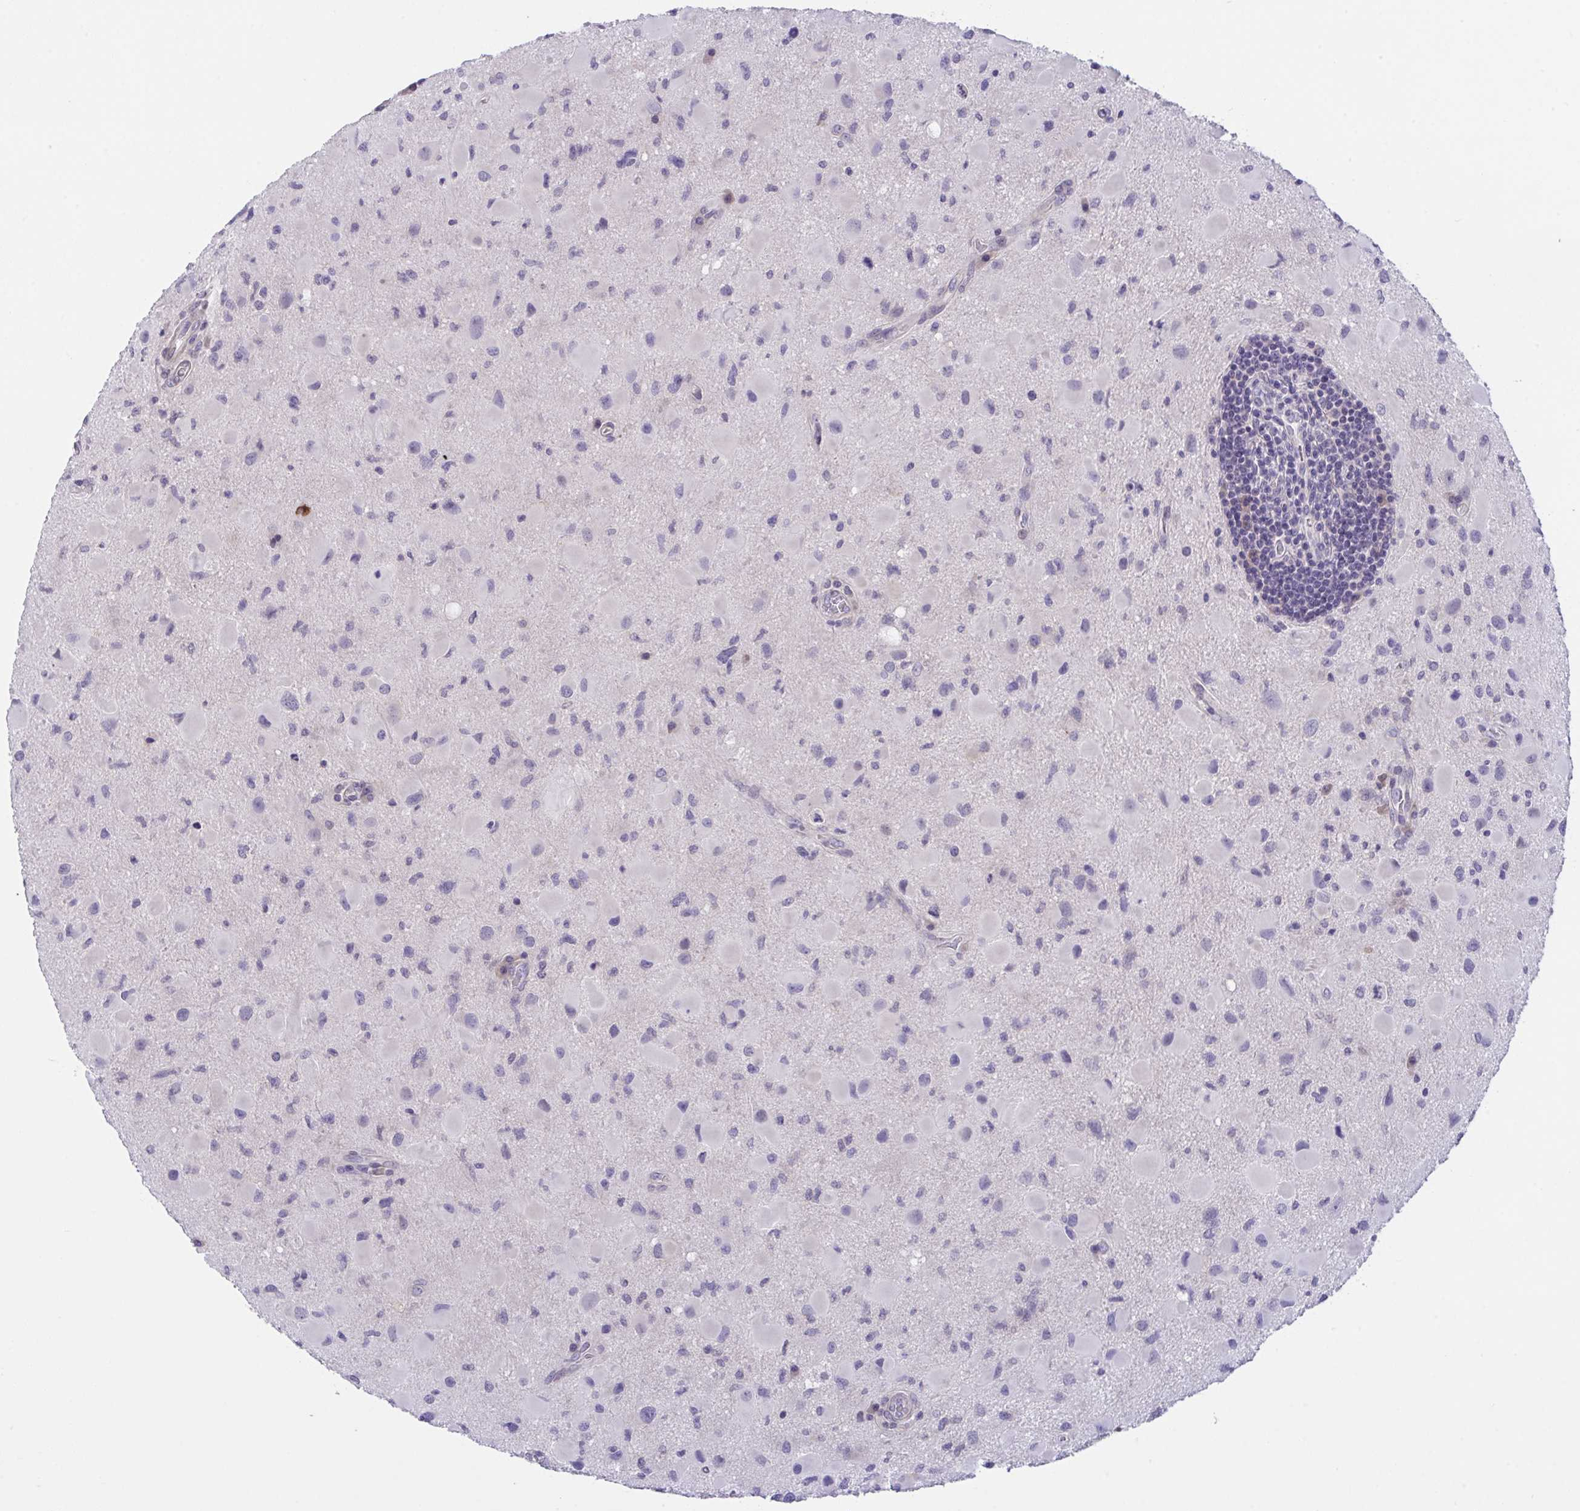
{"staining": {"intensity": "negative", "quantity": "none", "location": "none"}, "tissue": "glioma", "cell_type": "Tumor cells", "image_type": "cancer", "snomed": [{"axis": "morphology", "description": "Glioma, malignant, Low grade"}, {"axis": "topography", "description": "Brain"}], "caption": "A photomicrograph of malignant glioma (low-grade) stained for a protein displays no brown staining in tumor cells.", "gene": "RHOXF1", "patient": {"sex": "female", "age": 32}}